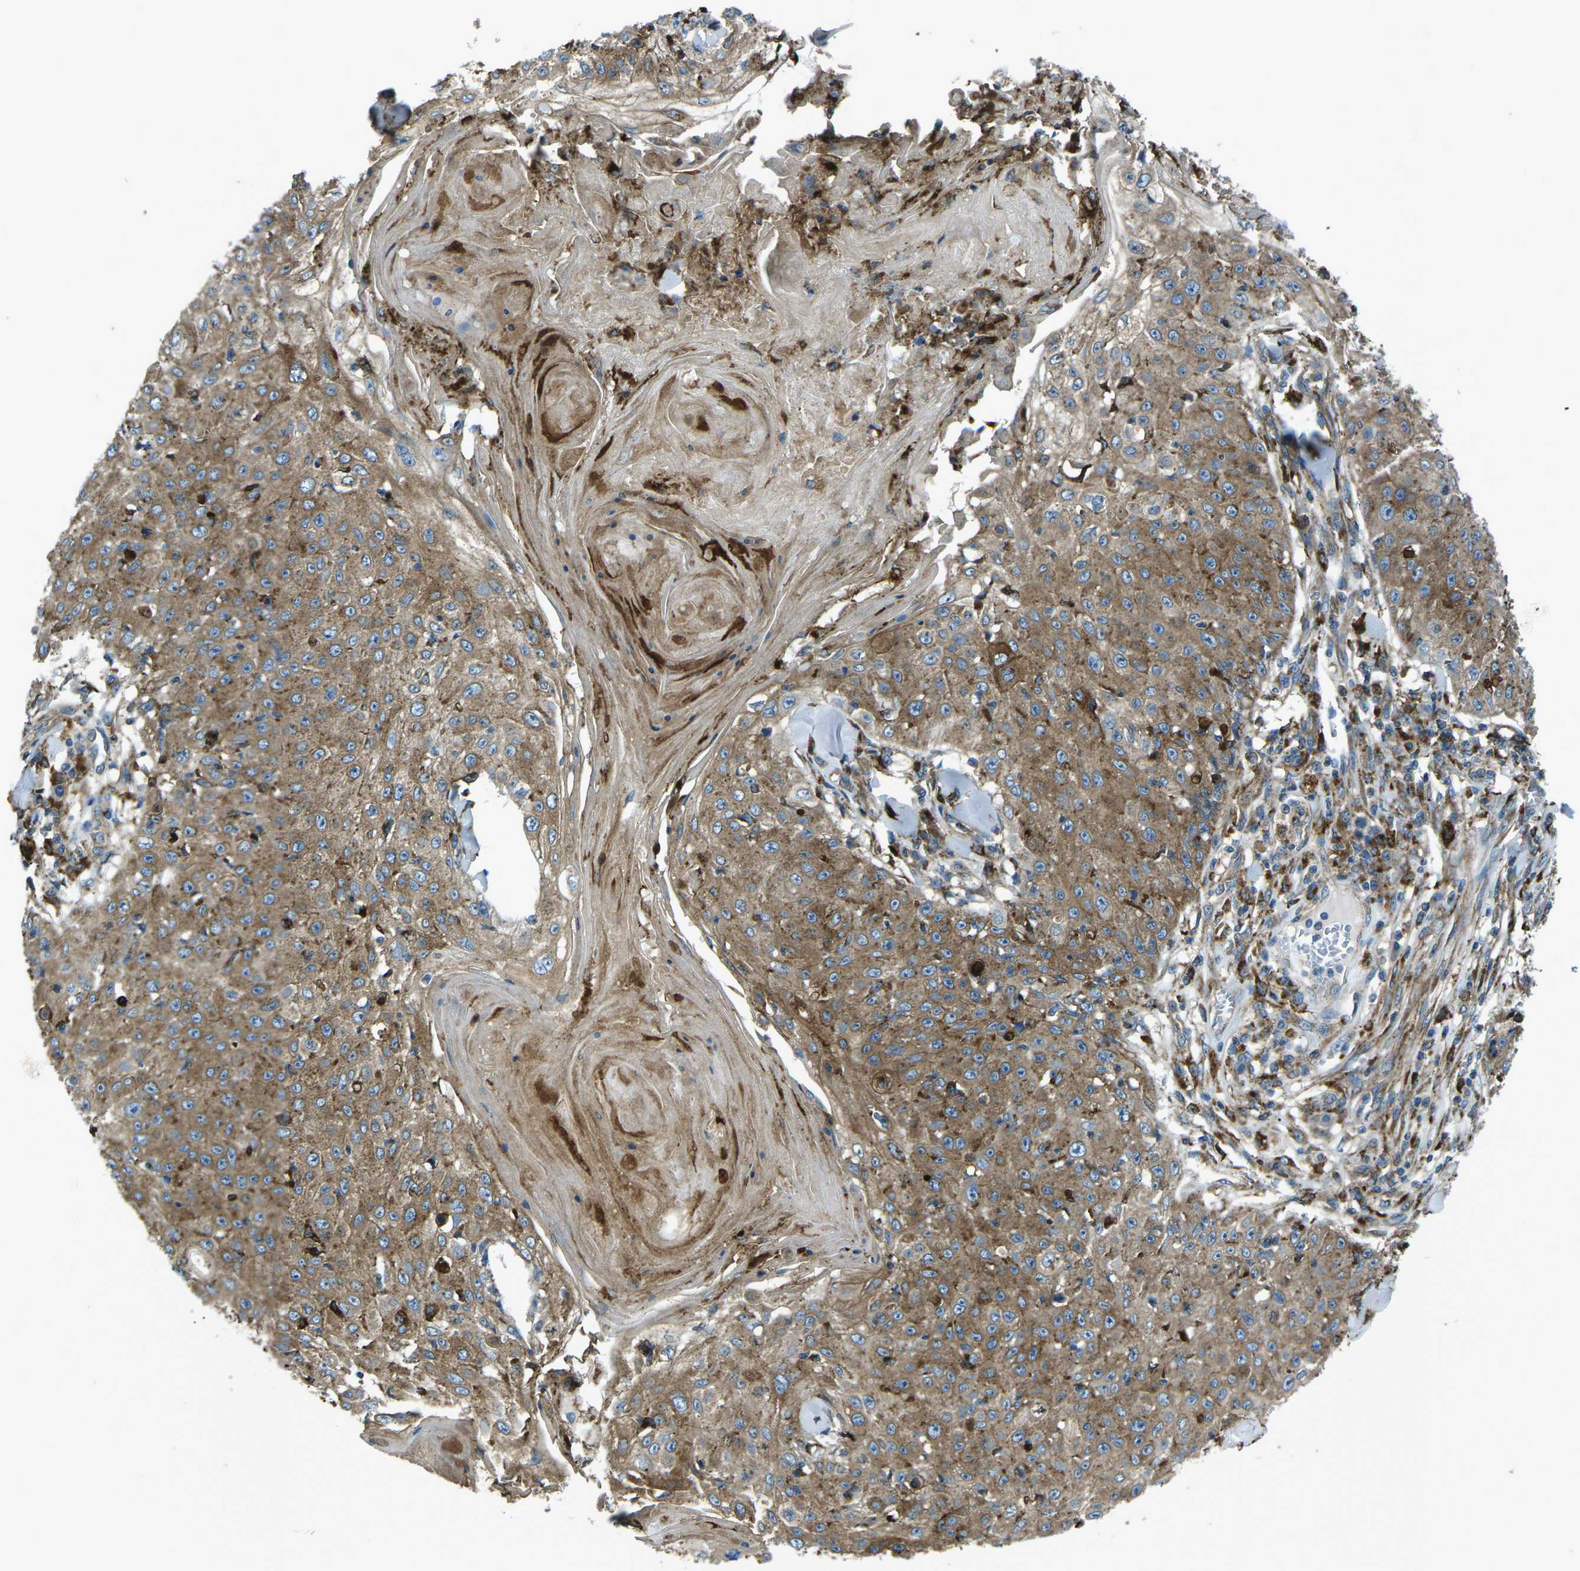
{"staining": {"intensity": "strong", "quantity": "25%-75%", "location": "cytoplasmic/membranous"}, "tissue": "skin cancer", "cell_type": "Tumor cells", "image_type": "cancer", "snomed": [{"axis": "morphology", "description": "Squamous cell carcinoma, NOS"}, {"axis": "topography", "description": "Skin"}], "caption": "Skin squamous cell carcinoma was stained to show a protein in brown. There is high levels of strong cytoplasmic/membranous positivity in about 25%-75% of tumor cells. Using DAB (brown) and hematoxylin (blue) stains, captured at high magnification using brightfield microscopy.", "gene": "CDK17", "patient": {"sex": "male", "age": 86}}